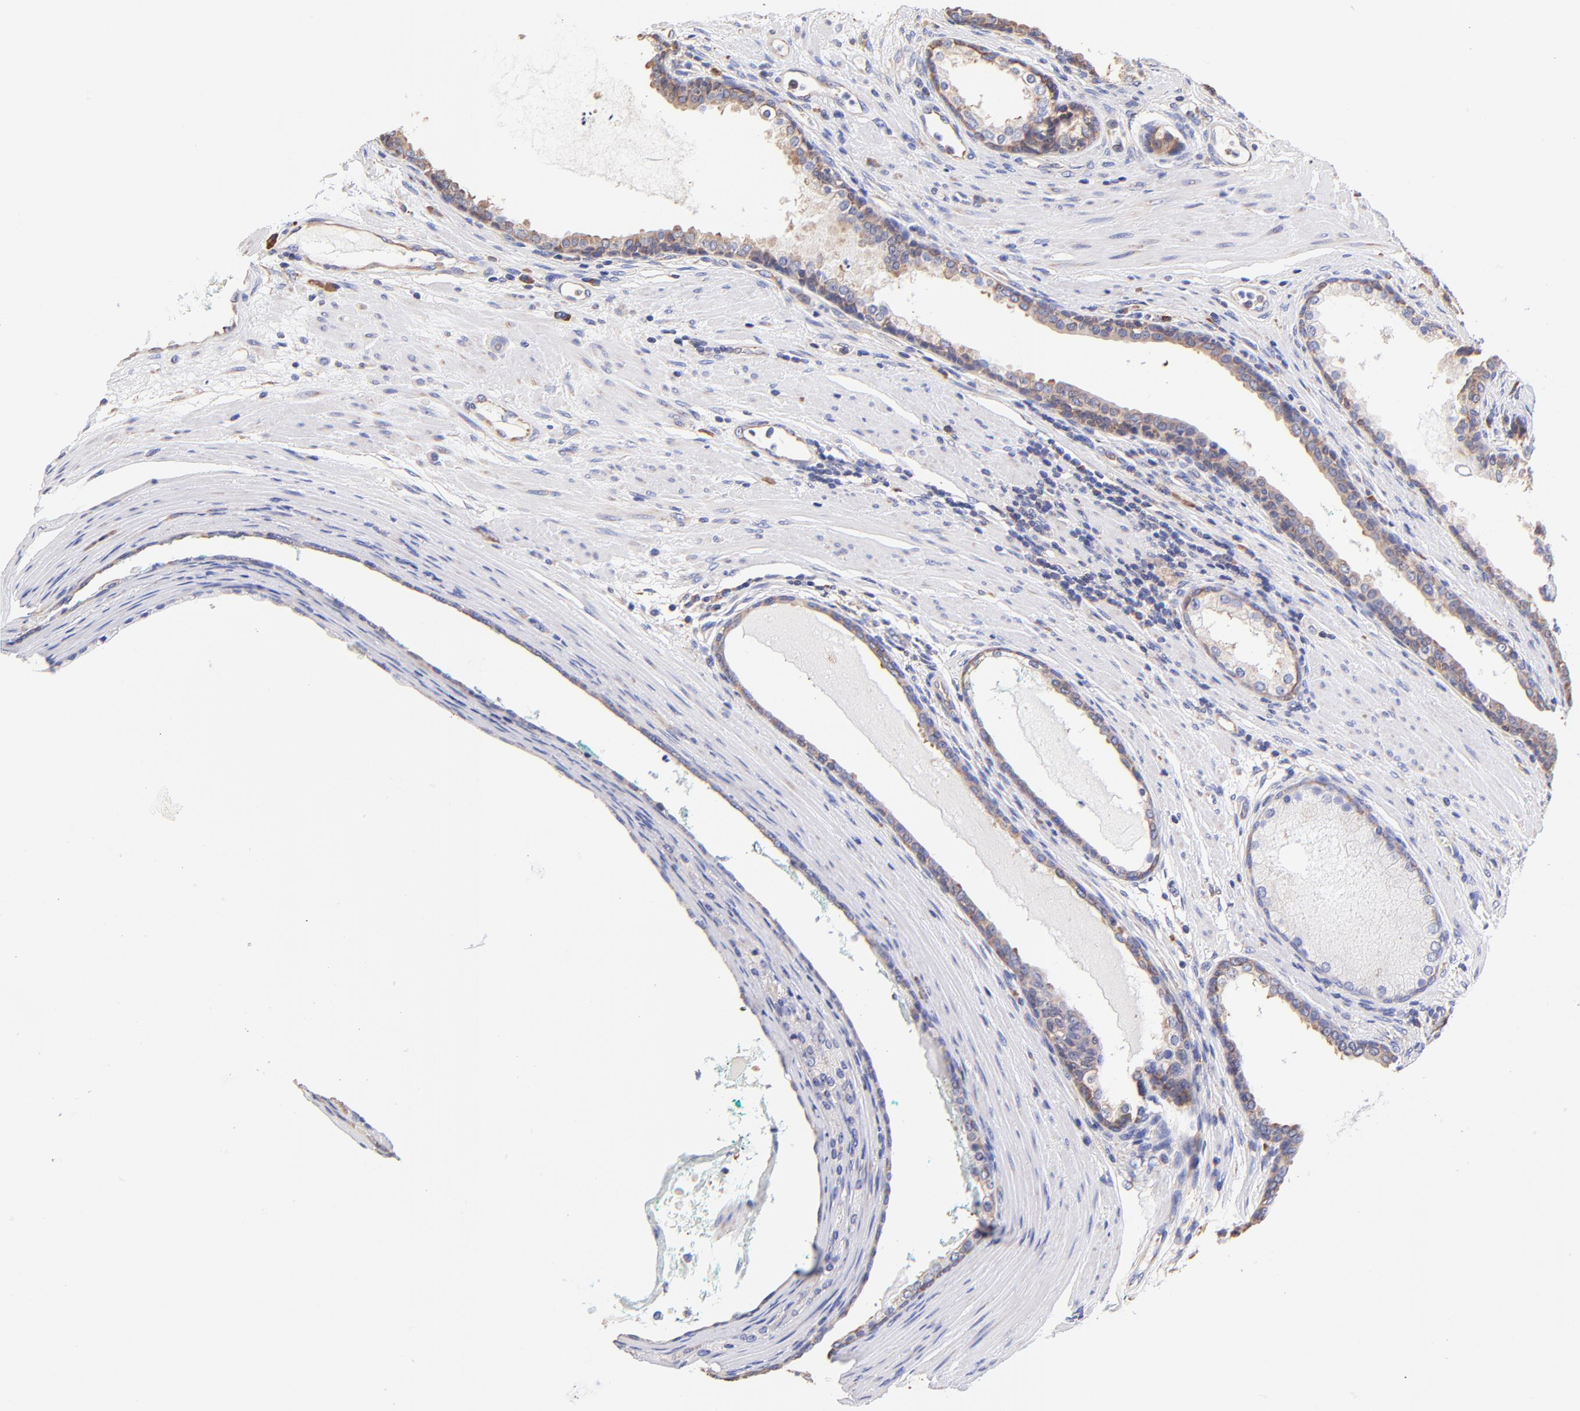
{"staining": {"intensity": "moderate", "quantity": "25%-75%", "location": "cytoplasmic/membranous"}, "tissue": "prostate cancer", "cell_type": "Tumor cells", "image_type": "cancer", "snomed": [{"axis": "morphology", "description": "Adenocarcinoma, Medium grade"}, {"axis": "topography", "description": "Prostate"}], "caption": "Human adenocarcinoma (medium-grade) (prostate) stained with a brown dye demonstrates moderate cytoplasmic/membranous positive positivity in about 25%-75% of tumor cells.", "gene": "RPL30", "patient": {"sex": "male", "age": 72}}